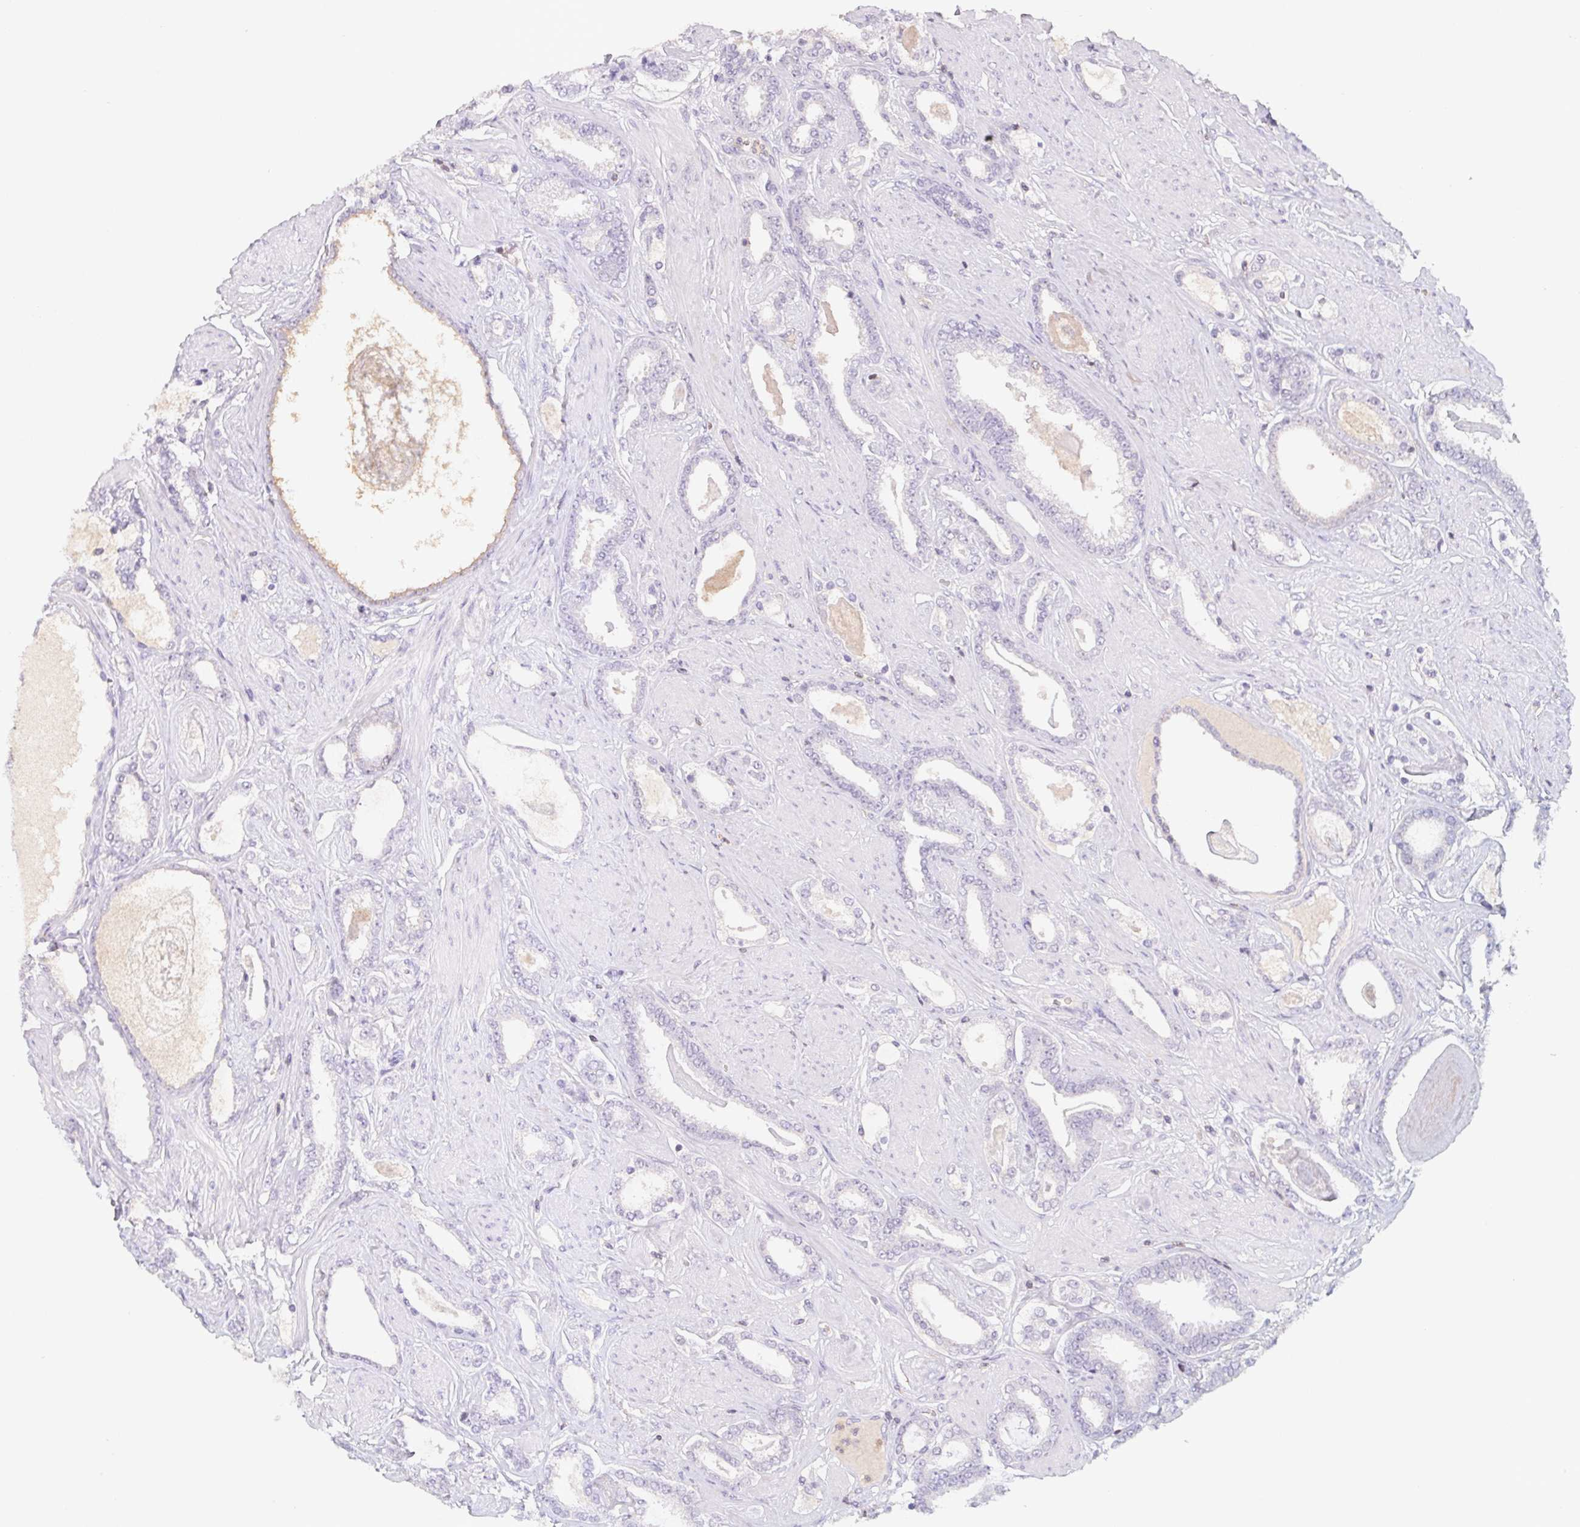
{"staining": {"intensity": "negative", "quantity": "none", "location": "none"}, "tissue": "prostate cancer", "cell_type": "Tumor cells", "image_type": "cancer", "snomed": [{"axis": "morphology", "description": "Adenocarcinoma, High grade"}, {"axis": "topography", "description": "Prostate"}], "caption": "An image of human adenocarcinoma (high-grade) (prostate) is negative for staining in tumor cells. Brightfield microscopy of immunohistochemistry (IHC) stained with DAB (brown) and hematoxylin (blue), captured at high magnification.", "gene": "KIF26A", "patient": {"sex": "male", "age": 63}}